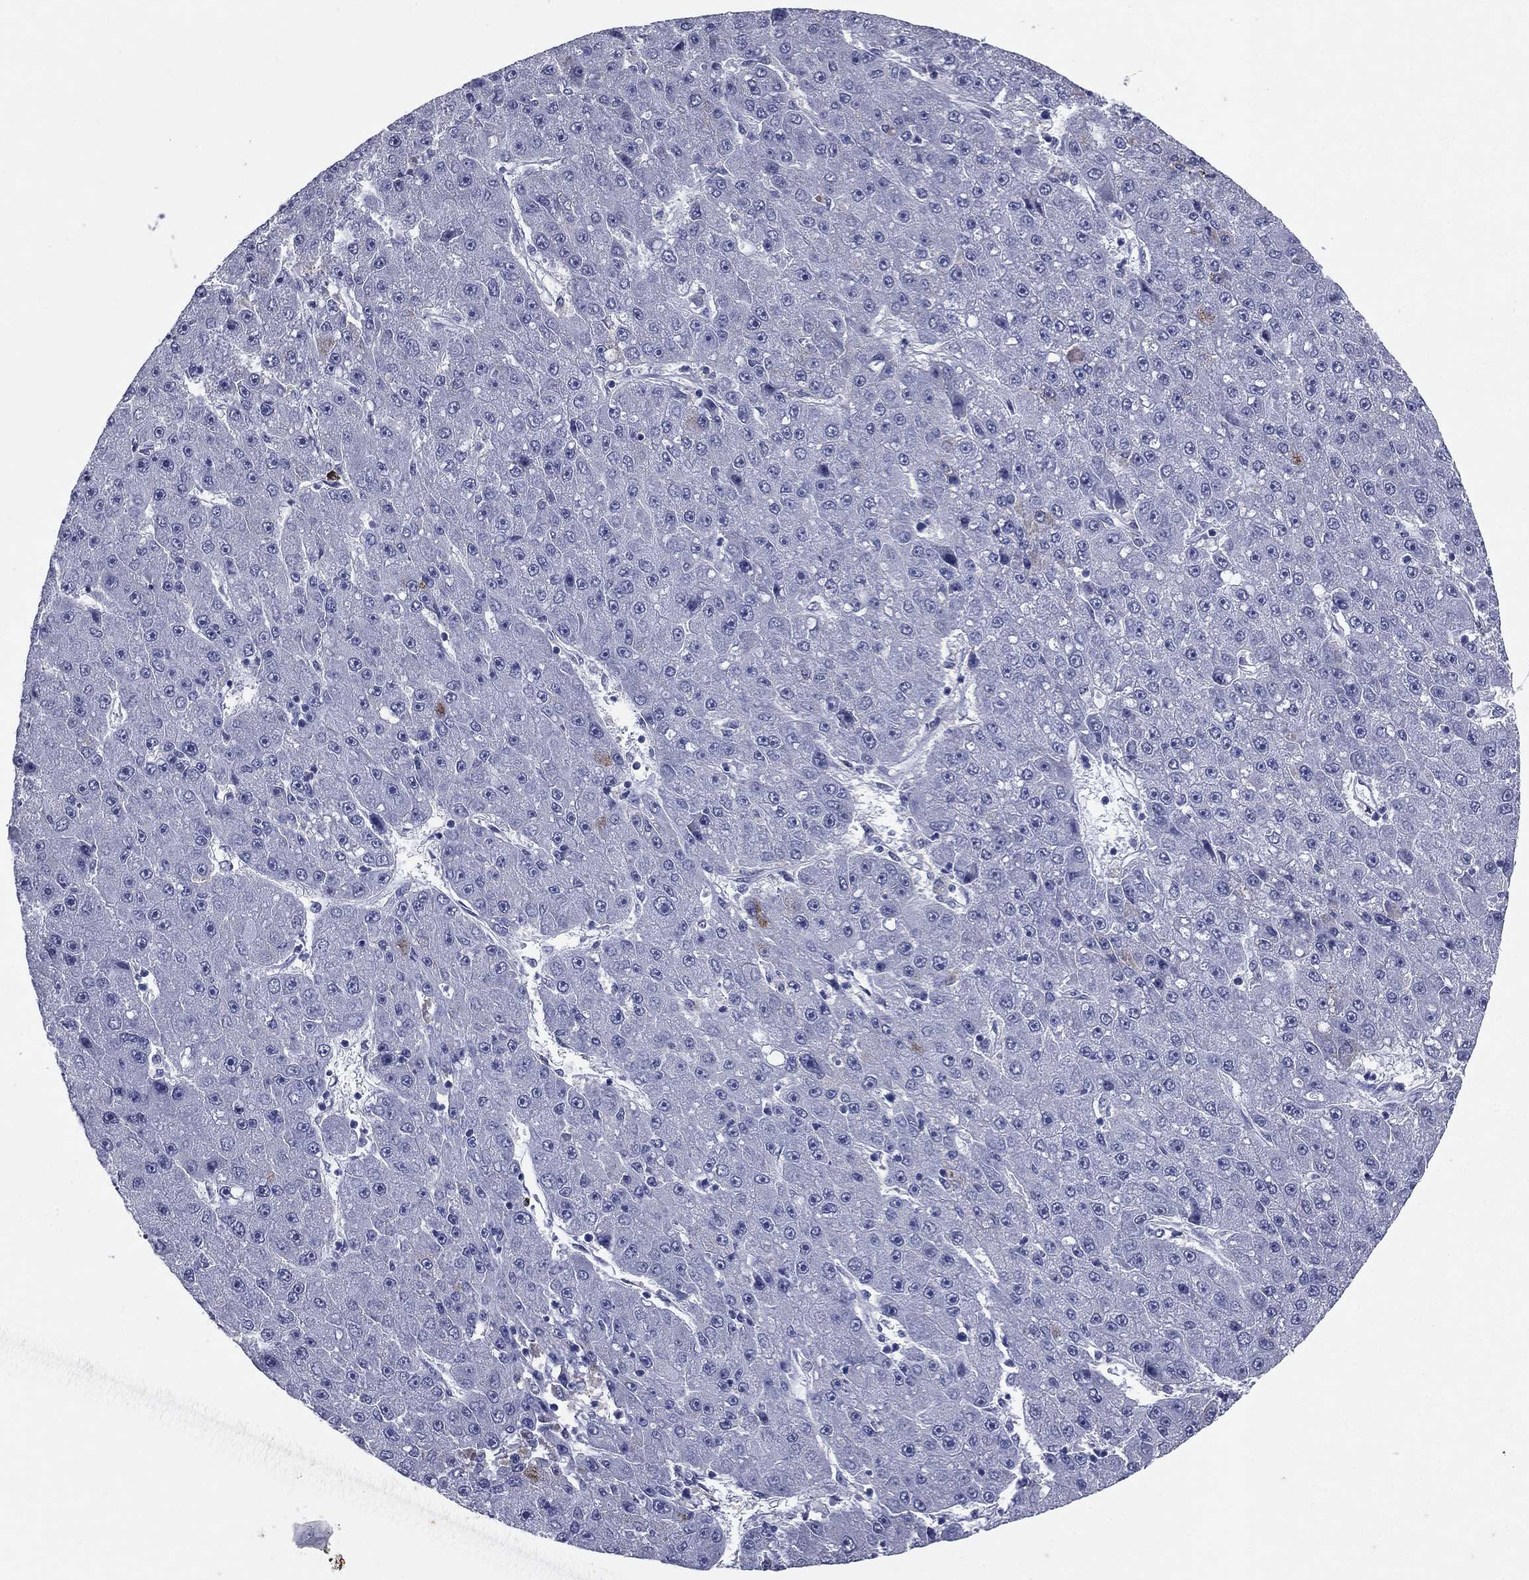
{"staining": {"intensity": "negative", "quantity": "none", "location": "none"}, "tissue": "liver cancer", "cell_type": "Tumor cells", "image_type": "cancer", "snomed": [{"axis": "morphology", "description": "Carcinoma, Hepatocellular, NOS"}, {"axis": "topography", "description": "Liver"}], "caption": "This histopathology image is of liver cancer (hepatocellular carcinoma) stained with immunohistochemistry to label a protein in brown with the nuclei are counter-stained blue. There is no staining in tumor cells.", "gene": "HLA-DOA", "patient": {"sex": "male", "age": 67}}